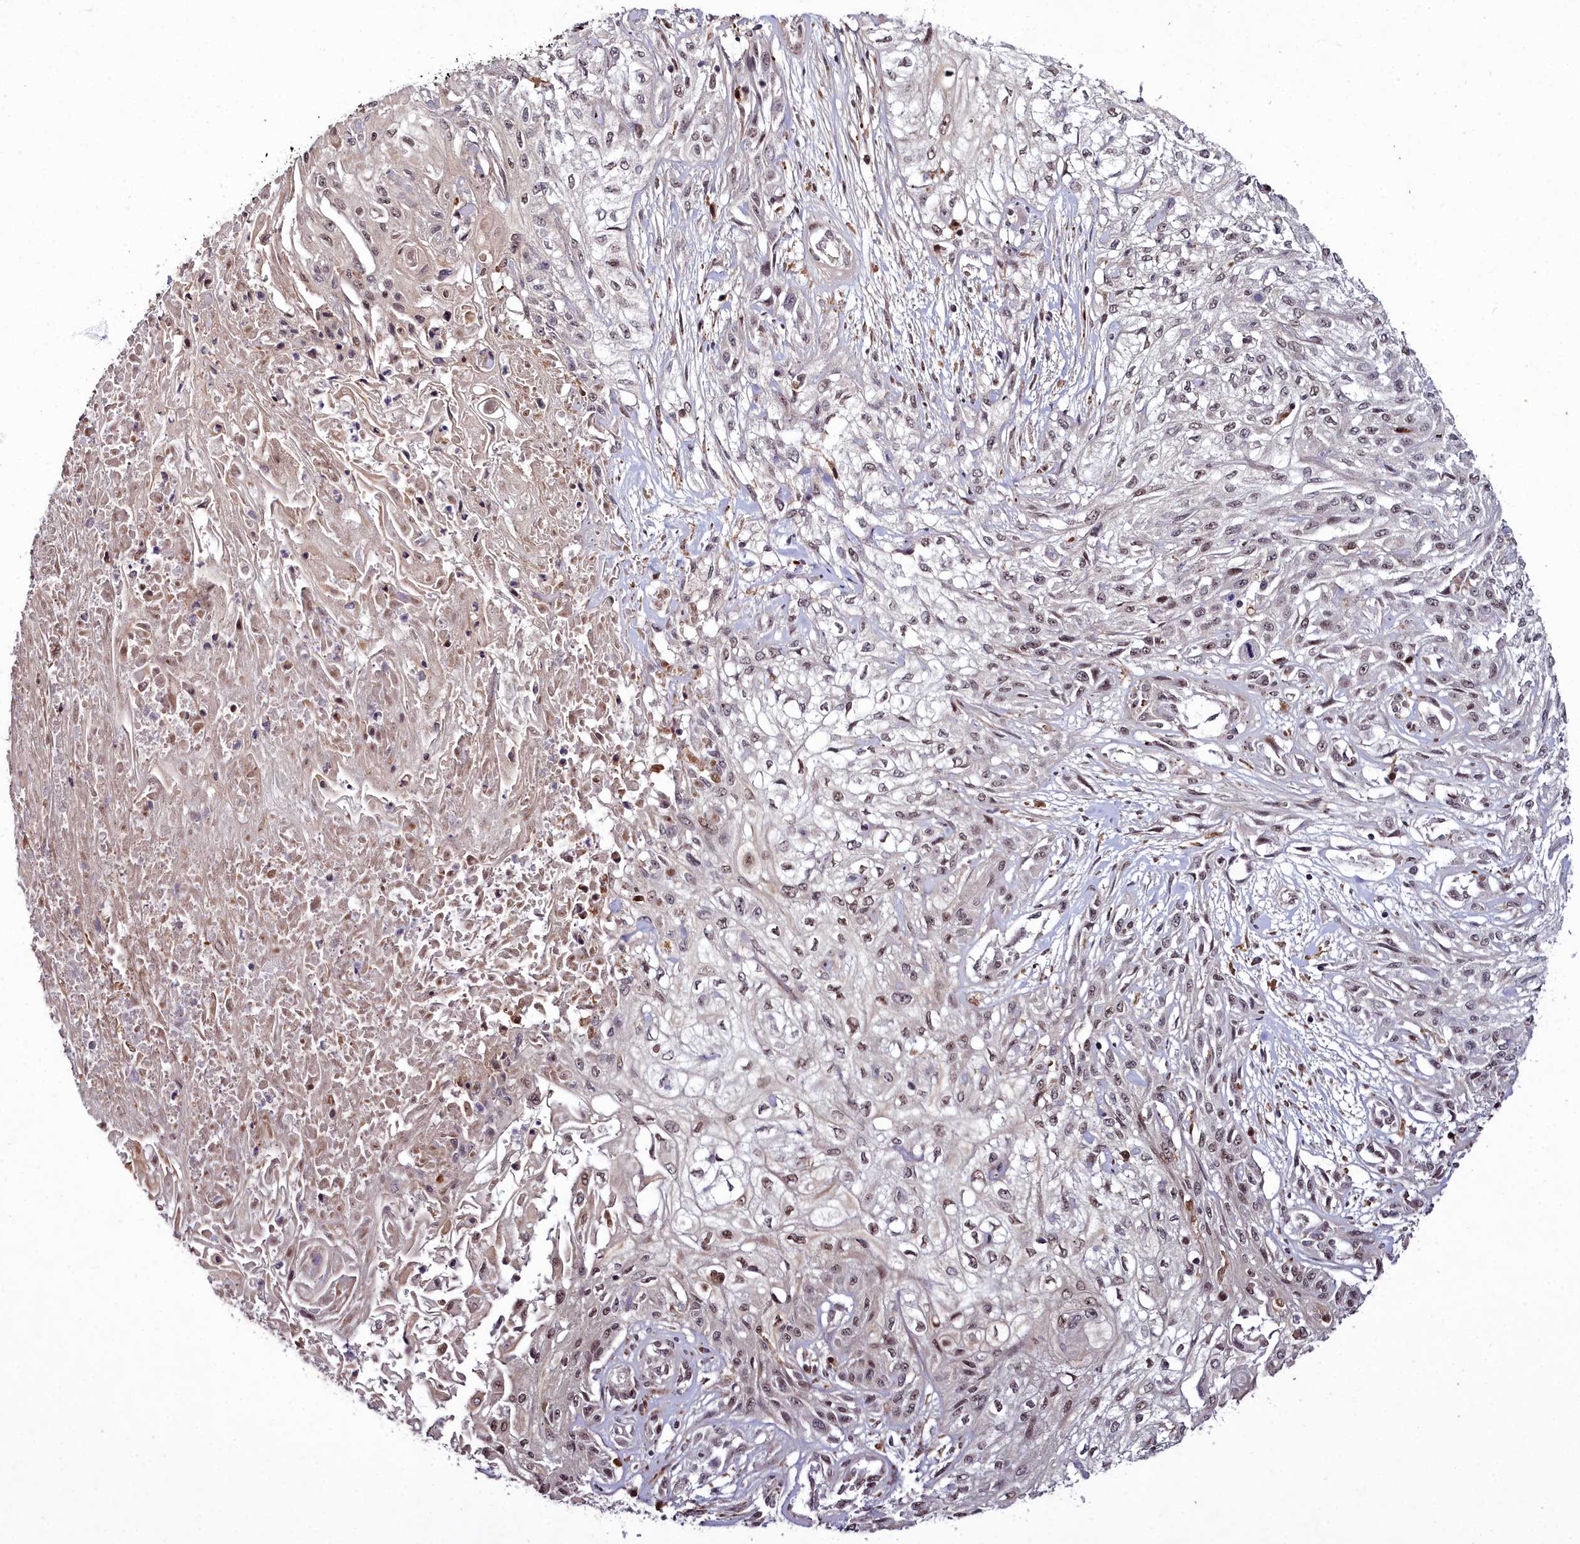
{"staining": {"intensity": "weak", "quantity": "25%-75%", "location": "nuclear"}, "tissue": "skin cancer", "cell_type": "Tumor cells", "image_type": "cancer", "snomed": [{"axis": "morphology", "description": "Squamous cell carcinoma, NOS"}, {"axis": "morphology", "description": "Squamous cell carcinoma, metastatic, NOS"}, {"axis": "topography", "description": "Skin"}, {"axis": "topography", "description": "Lymph node"}], "caption": "Weak nuclear expression for a protein is appreciated in approximately 25%-75% of tumor cells of skin cancer (squamous cell carcinoma) using immunohistochemistry (IHC).", "gene": "CXXC1", "patient": {"sex": "male", "age": 75}}